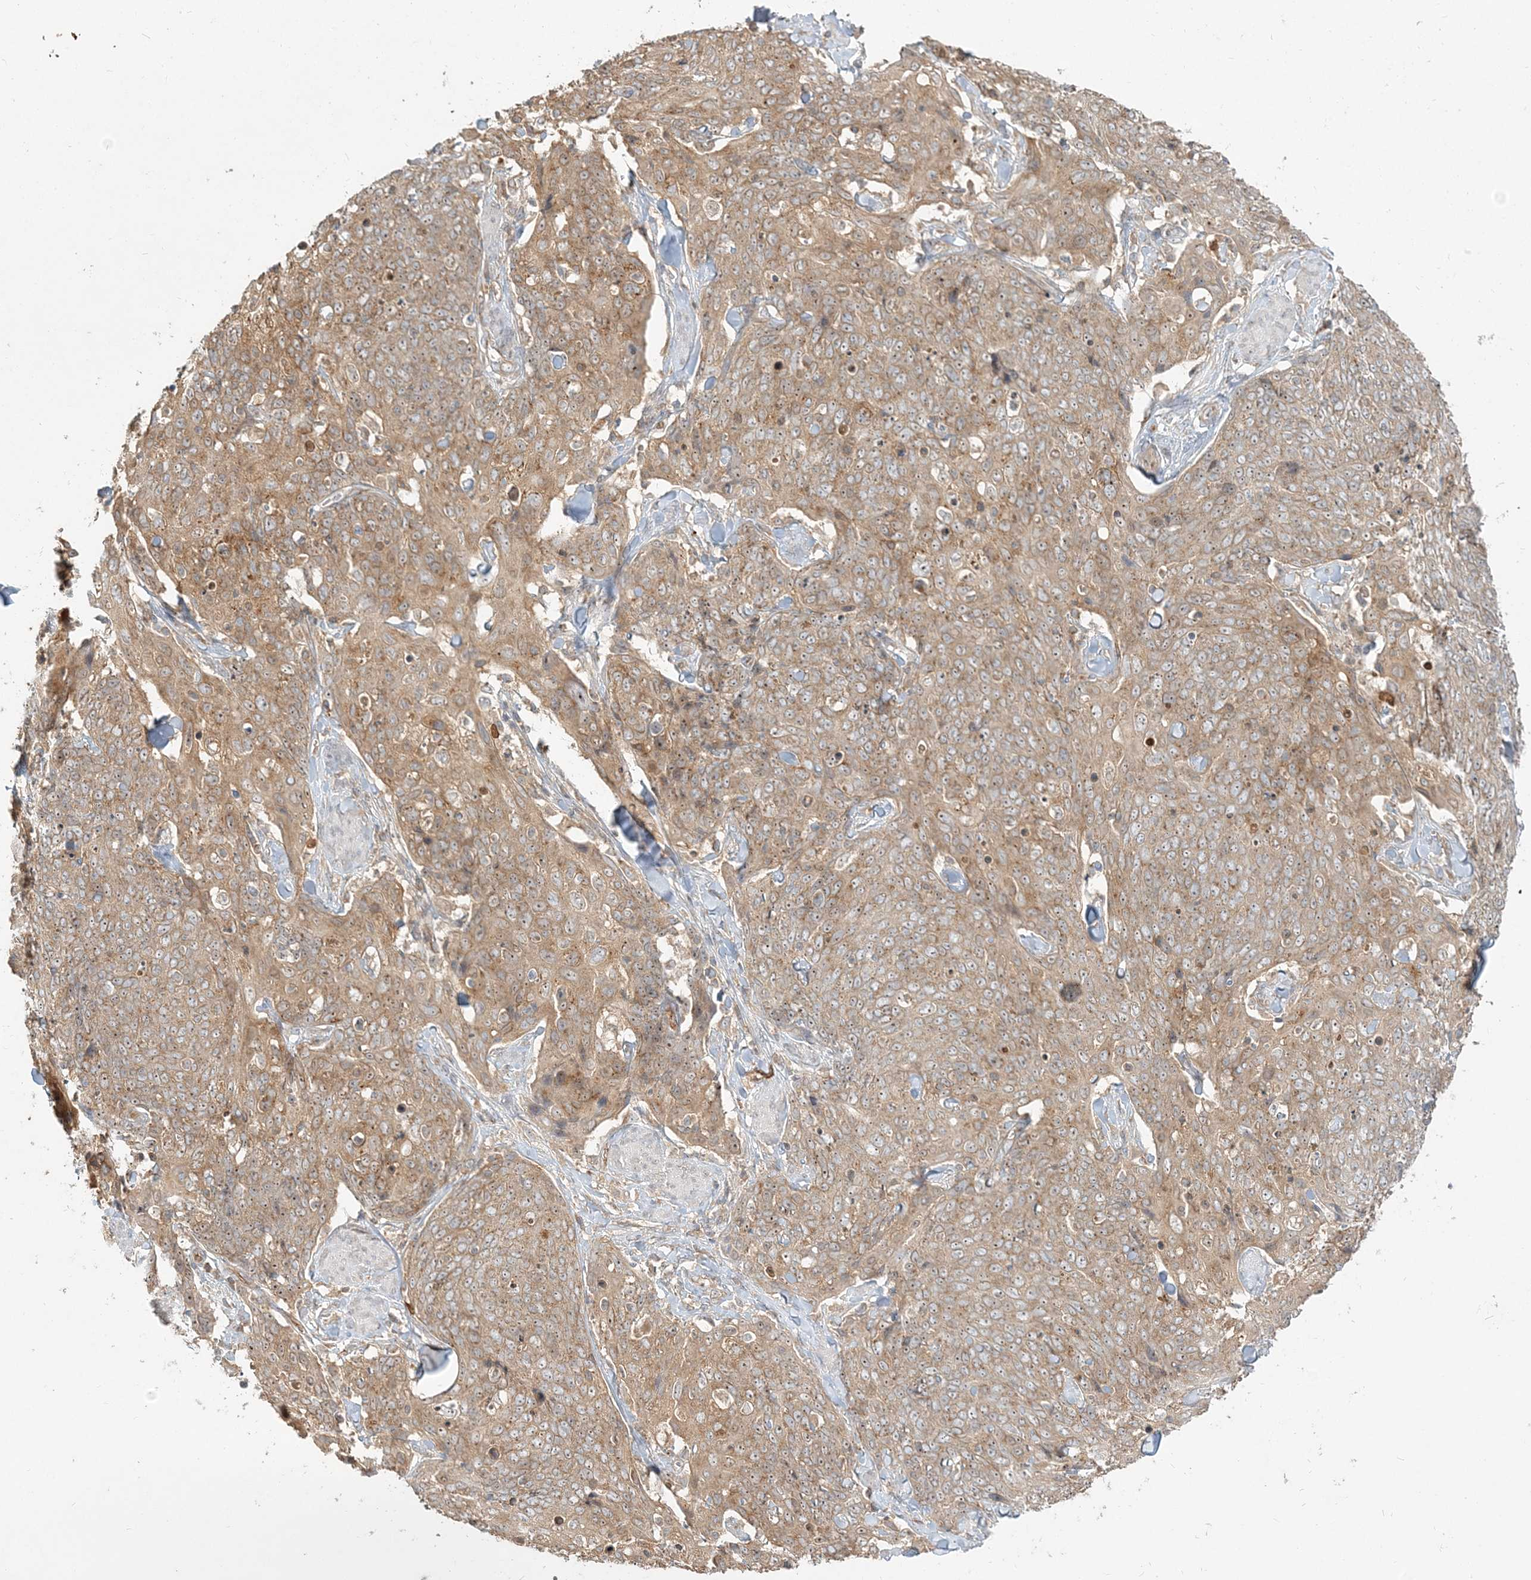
{"staining": {"intensity": "moderate", "quantity": ">75%", "location": "cytoplasmic/membranous,nuclear"}, "tissue": "skin cancer", "cell_type": "Tumor cells", "image_type": "cancer", "snomed": [{"axis": "morphology", "description": "Squamous cell carcinoma, NOS"}, {"axis": "topography", "description": "Skin"}, {"axis": "topography", "description": "Vulva"}], "caption": "IHC histopathology image of neoplastic tissue: human skin squamous cell carcinoma stained using IHC displays medium levels of moderate protein expression localized specifically in the cytoplasmic/membranous and nuclear of tumor cells, appearing as a cytoplasmic/membranous and nuclear brown color.", "gene": "AP1AR", "patient": {"sex": "female", "age": 85}}